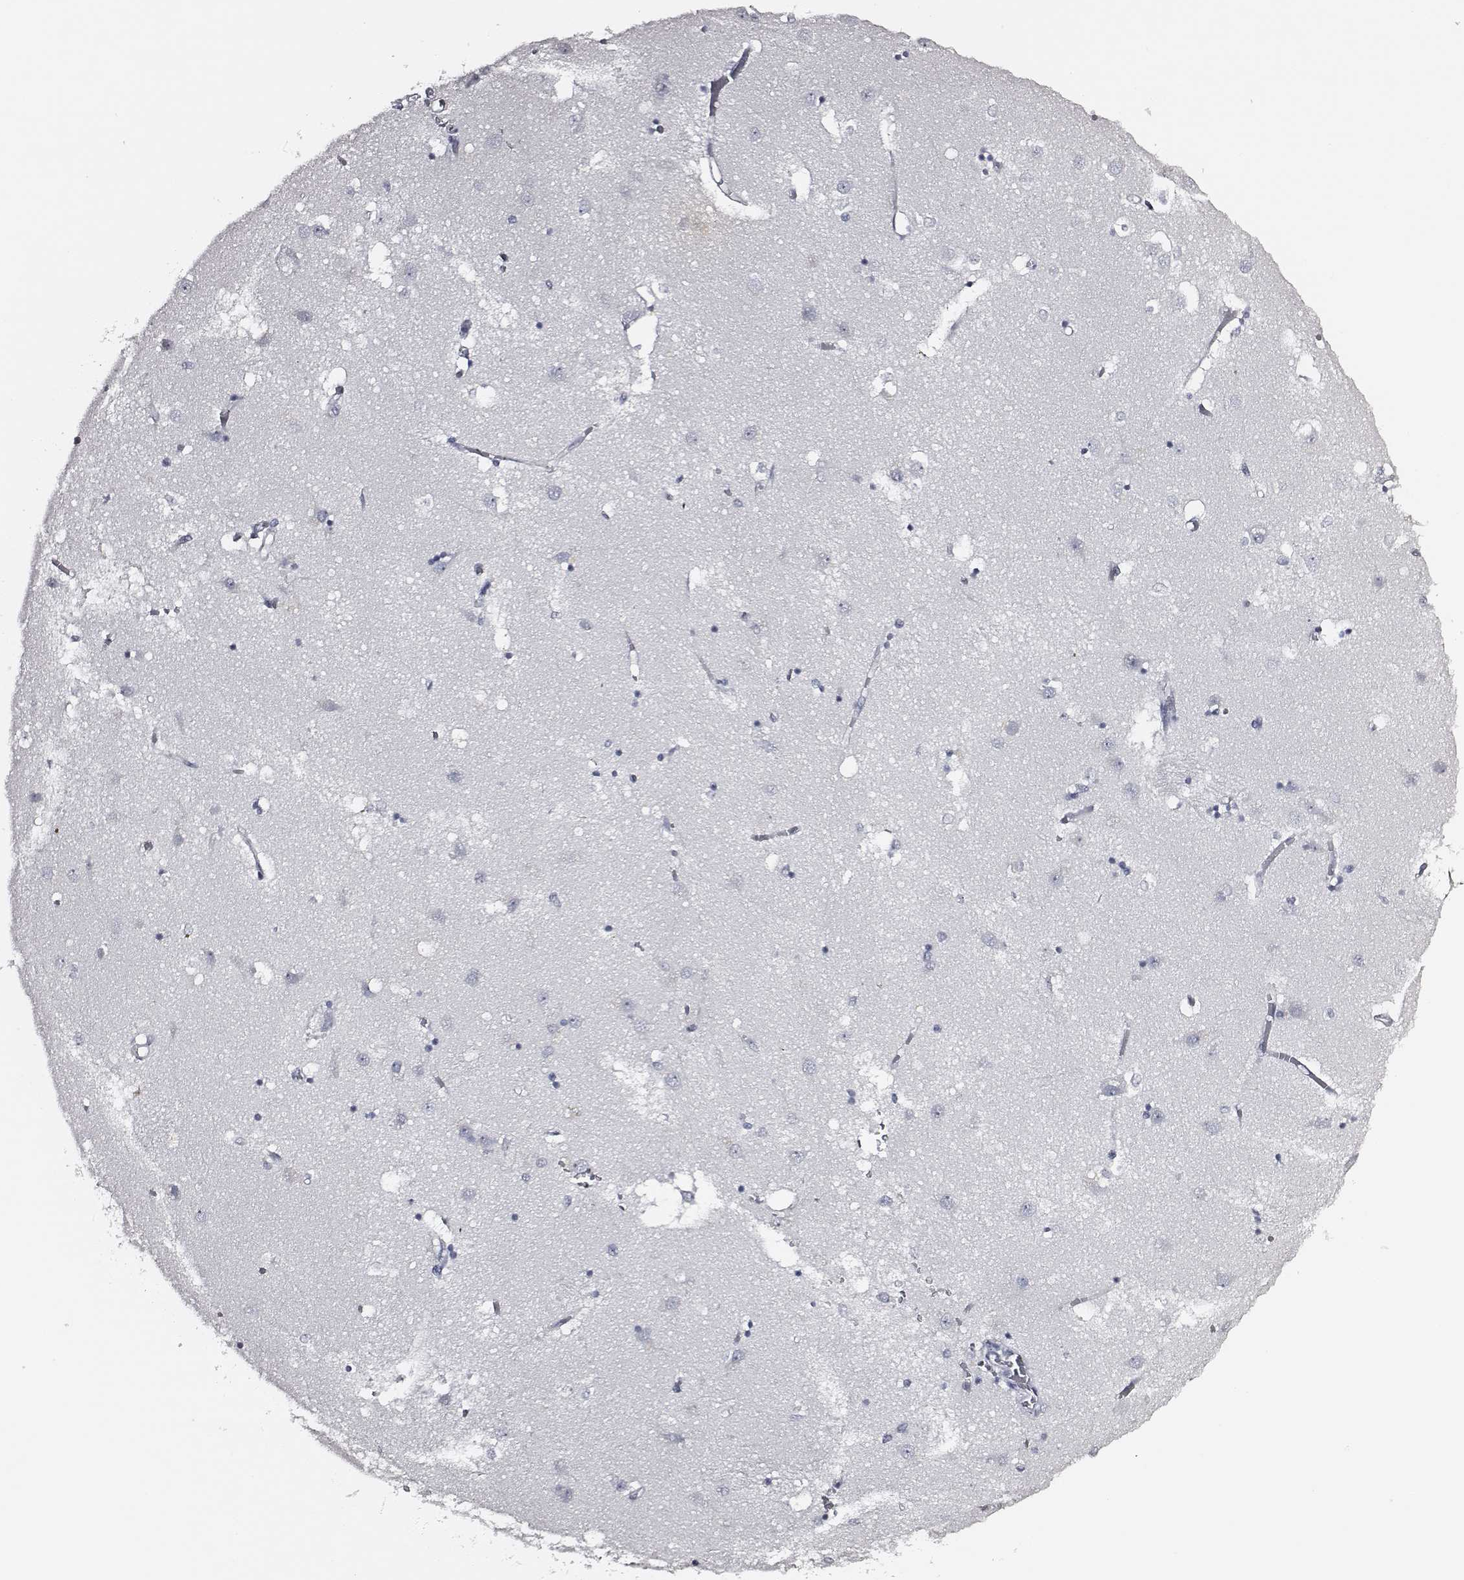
{"staining": {"intensity": "negative", "quantity": "none", "location": "none"}, "tissue": "caudate", "cell_type": "Glial cells", "image_type": "normal", "snomed": [{"axis": "morphology", "description": "Normal tissue, NOS"}, {"axis": "topography", "description": "Lateral ventricle wall"}], "caption": "The micrograph exhibits no significant staining in glial cells of caudate.", "gene": "DPEP1", "patient": {"sex": "male", "age": 54}}